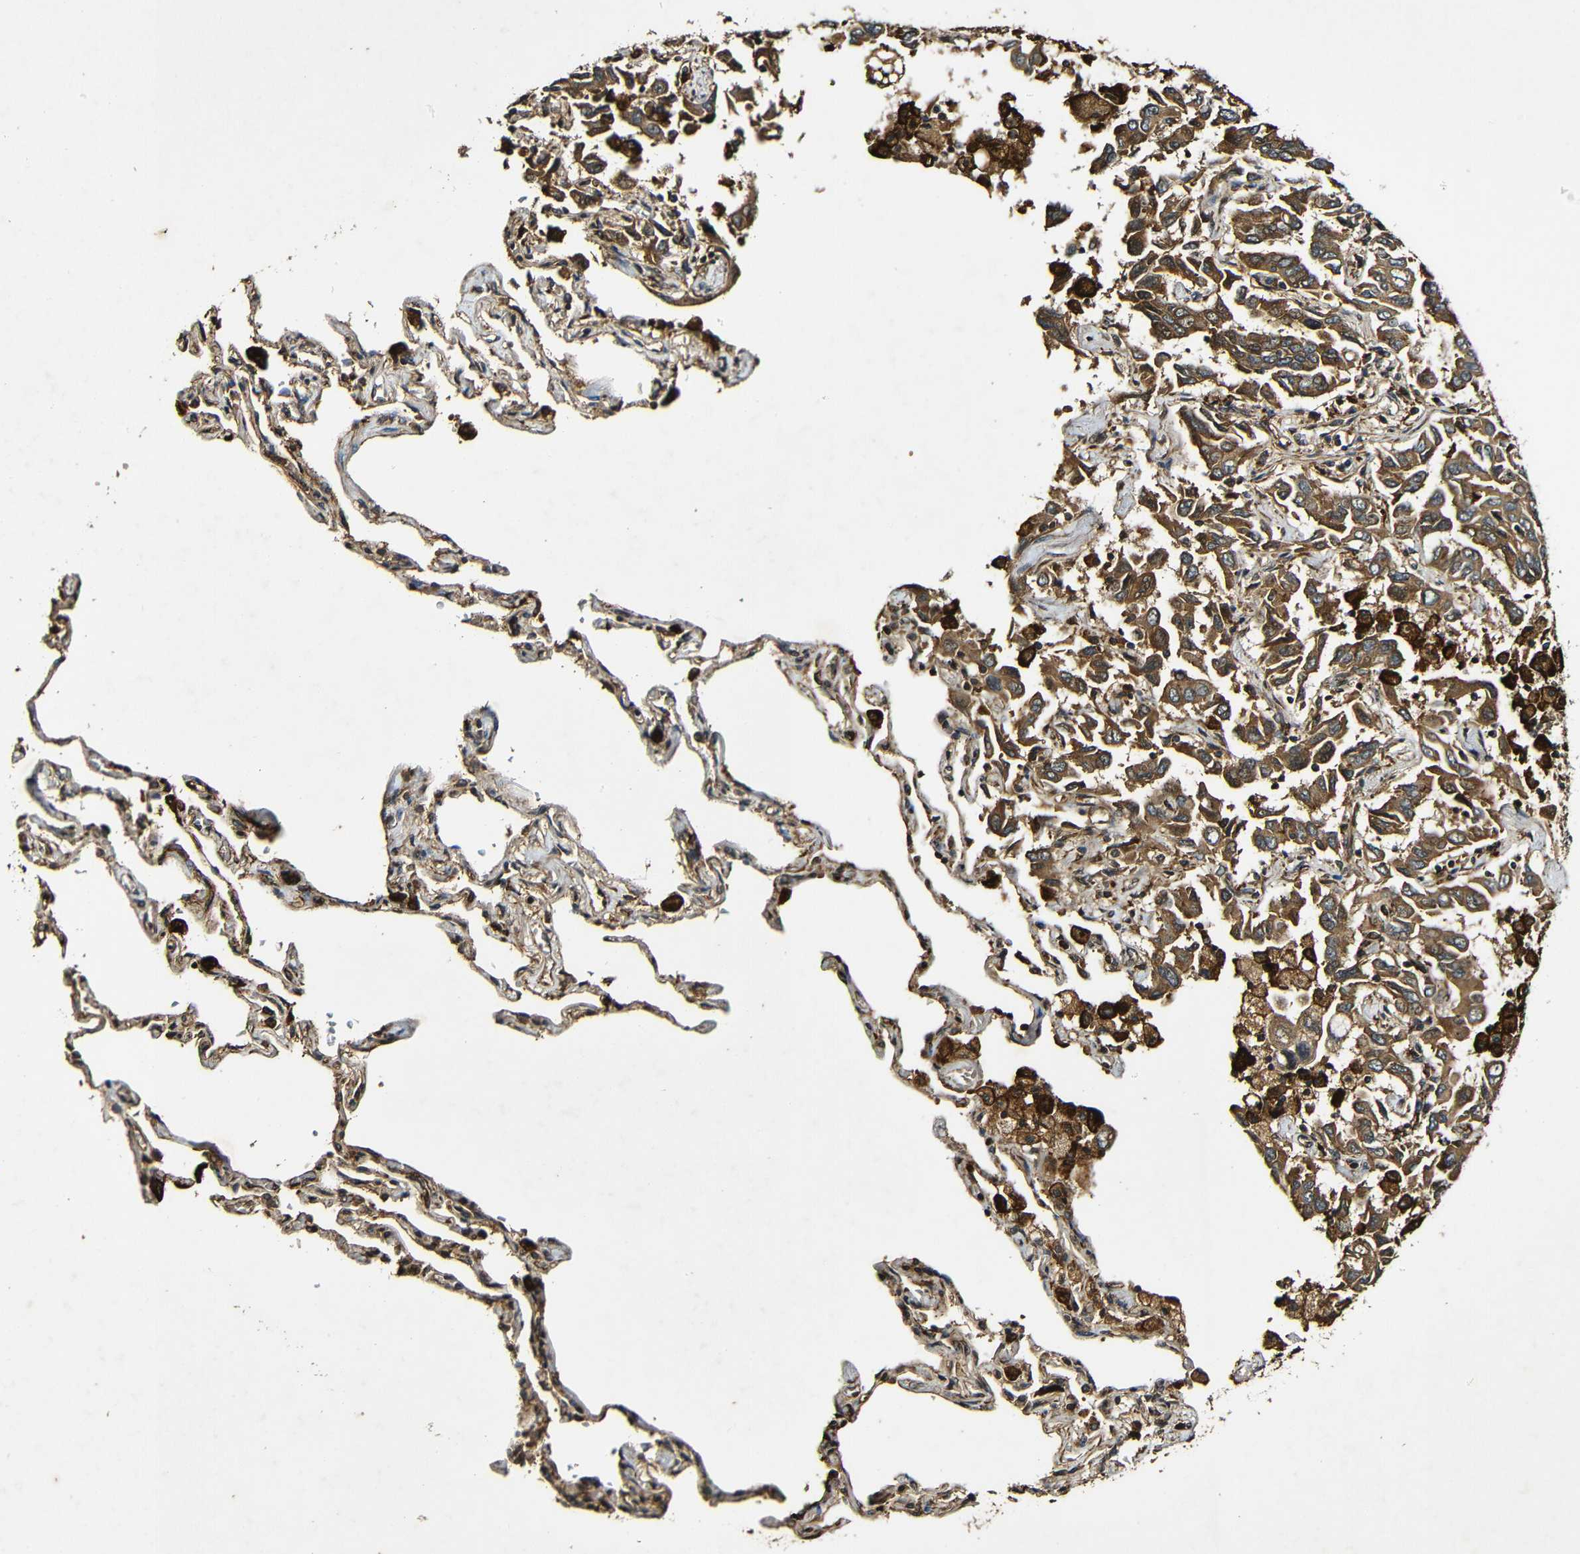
{"staining": {"intensity": "moderate", "quantity": ">75%", "location": "cytoplasmic/membranous"}, "tissue": "lung cancer", "cell_type": "Tumor cells", "image_type": "cancer", "snomed": [{"axis": "morphology", "description": "Adenocarcinoma, NOS"}, {"axis": "topography", "description": "Lung"}], "caption": "Lung cancer stained for a protein (brown) shows moderate cytoplasmic/membranous positive positivity in approximately >75% of tumor cells.", "gene": "CASP8", "patient": {"sex": "male", "age": 64}}